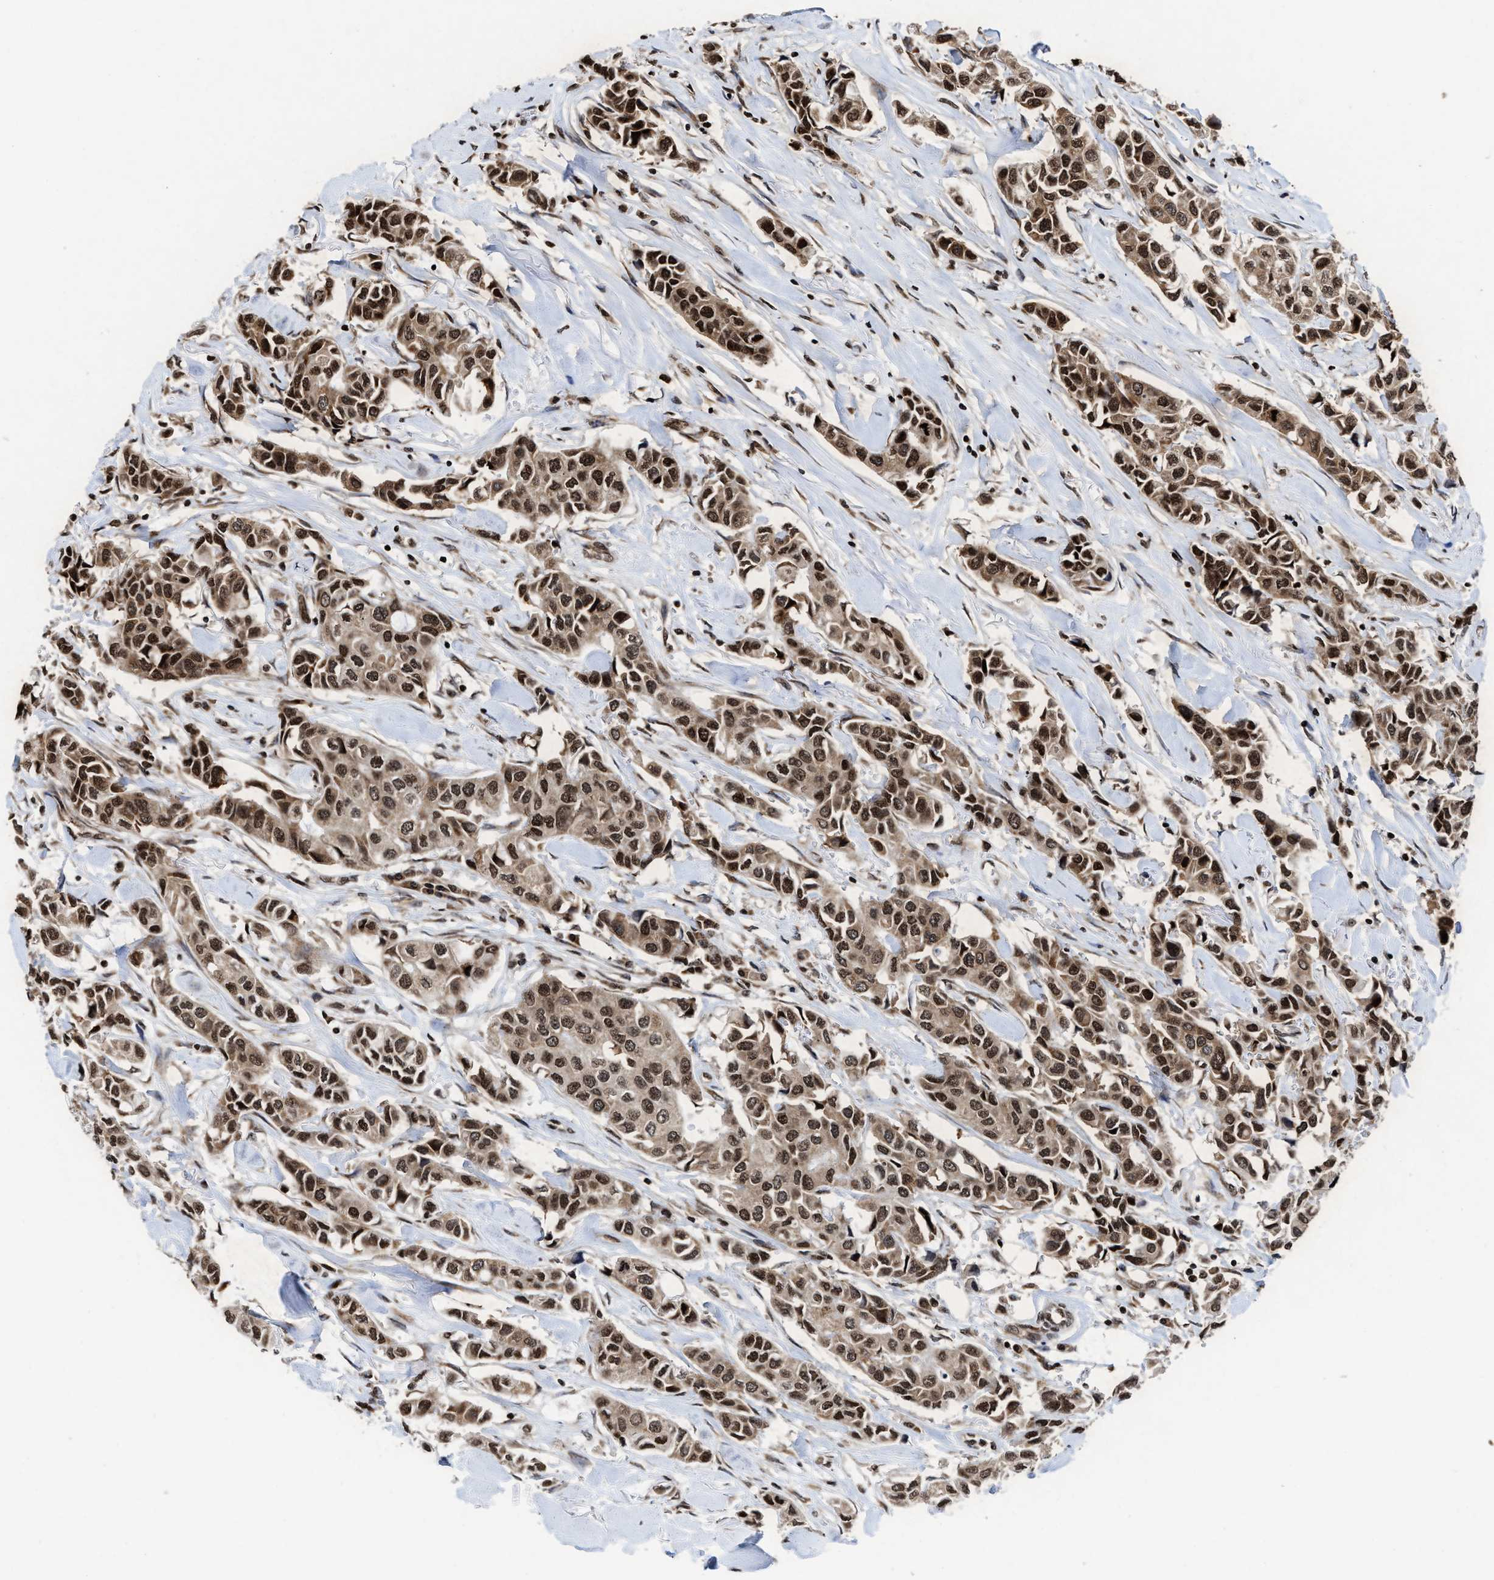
{"staining": {"intensity": "moderate", "quantity": ">75%", "location": "cytoplasmic/membranous,nuclear"}, "tissue": "breast cancer", "cell_type": "Tumor cells", "image_type": "cancer", "snomed": [{"axis": "morphology", "description": "Duct carcinoma"}, {"axis": "topography", "description": "Breast"}], "caption": "Moderate cytoplasmic/membranous and nuclear staining is seen in about >75% of tumor cells in breast cancer. (Stains: DAB (3,3'-diaminobenzidine) in brown, nuclei in blue, Microscopy: brightfield microscopy at high magnification).", "gene": "ALYREF", "patient": {"sex": "female", "age": 80}}